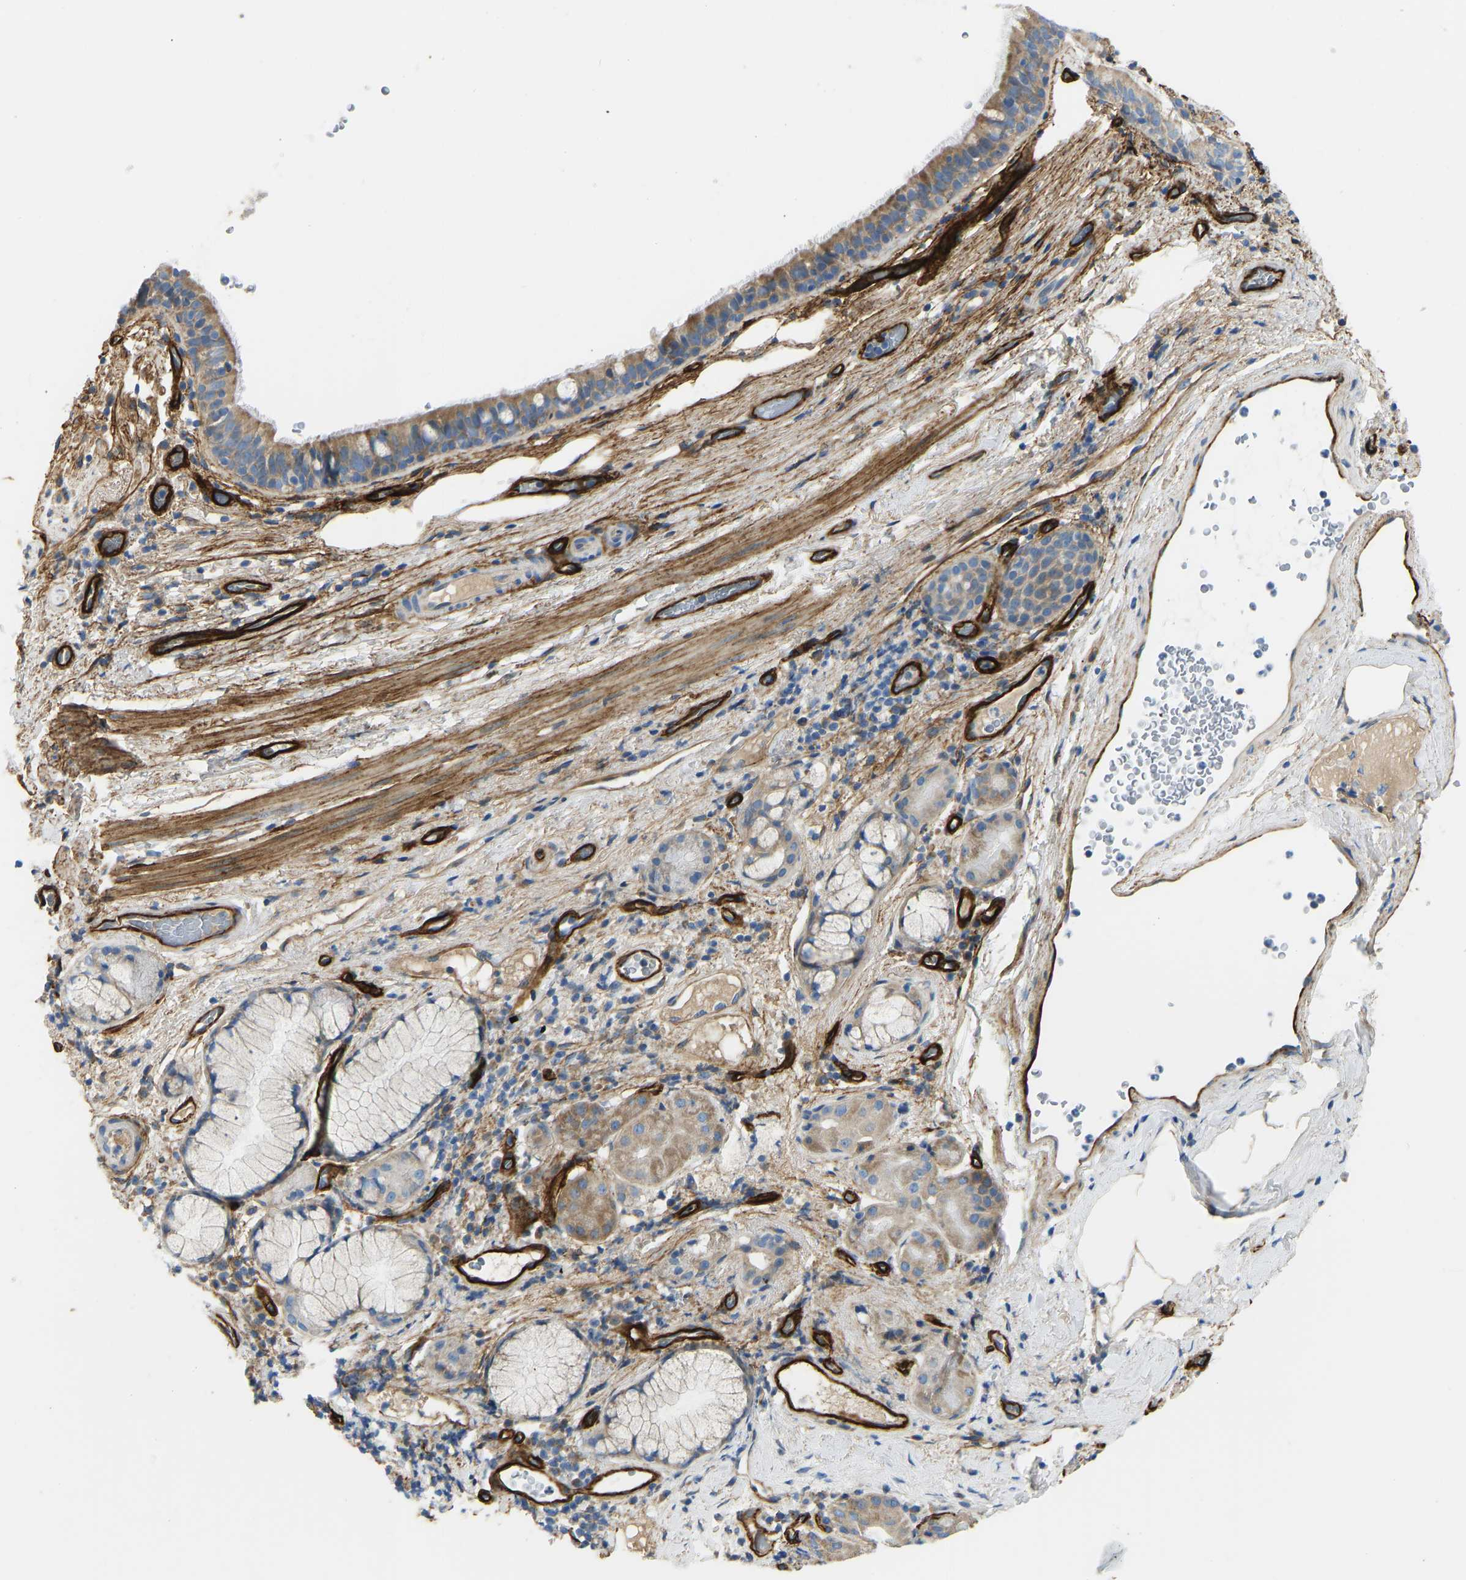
{"staining": {"intensity": "moderate", "quantity": ">75%", "location": "cytoplasmic/membranous"}, "tissue": "bronchus", "cell_type": "Respiratory epithelial cells", "image_type": "normal", "snomed": [{"axis": "morphology", "description": "Normal tissue, NOS"}, {"axis": "morphology", "description": "Inflammation, NOS"}, {"axis": "topography", "description": "Cartilage tissue"}, {"axis": "topography", "description": "Bronchus"}], "caption": "A medium amount of moderate cytoplasmic/membranous staining is present in about >75% of respiratory epithelial cells in unremarkable bronchus.", "gene": "COL15A1", "patient": {"sex": "male", "age": 77}}